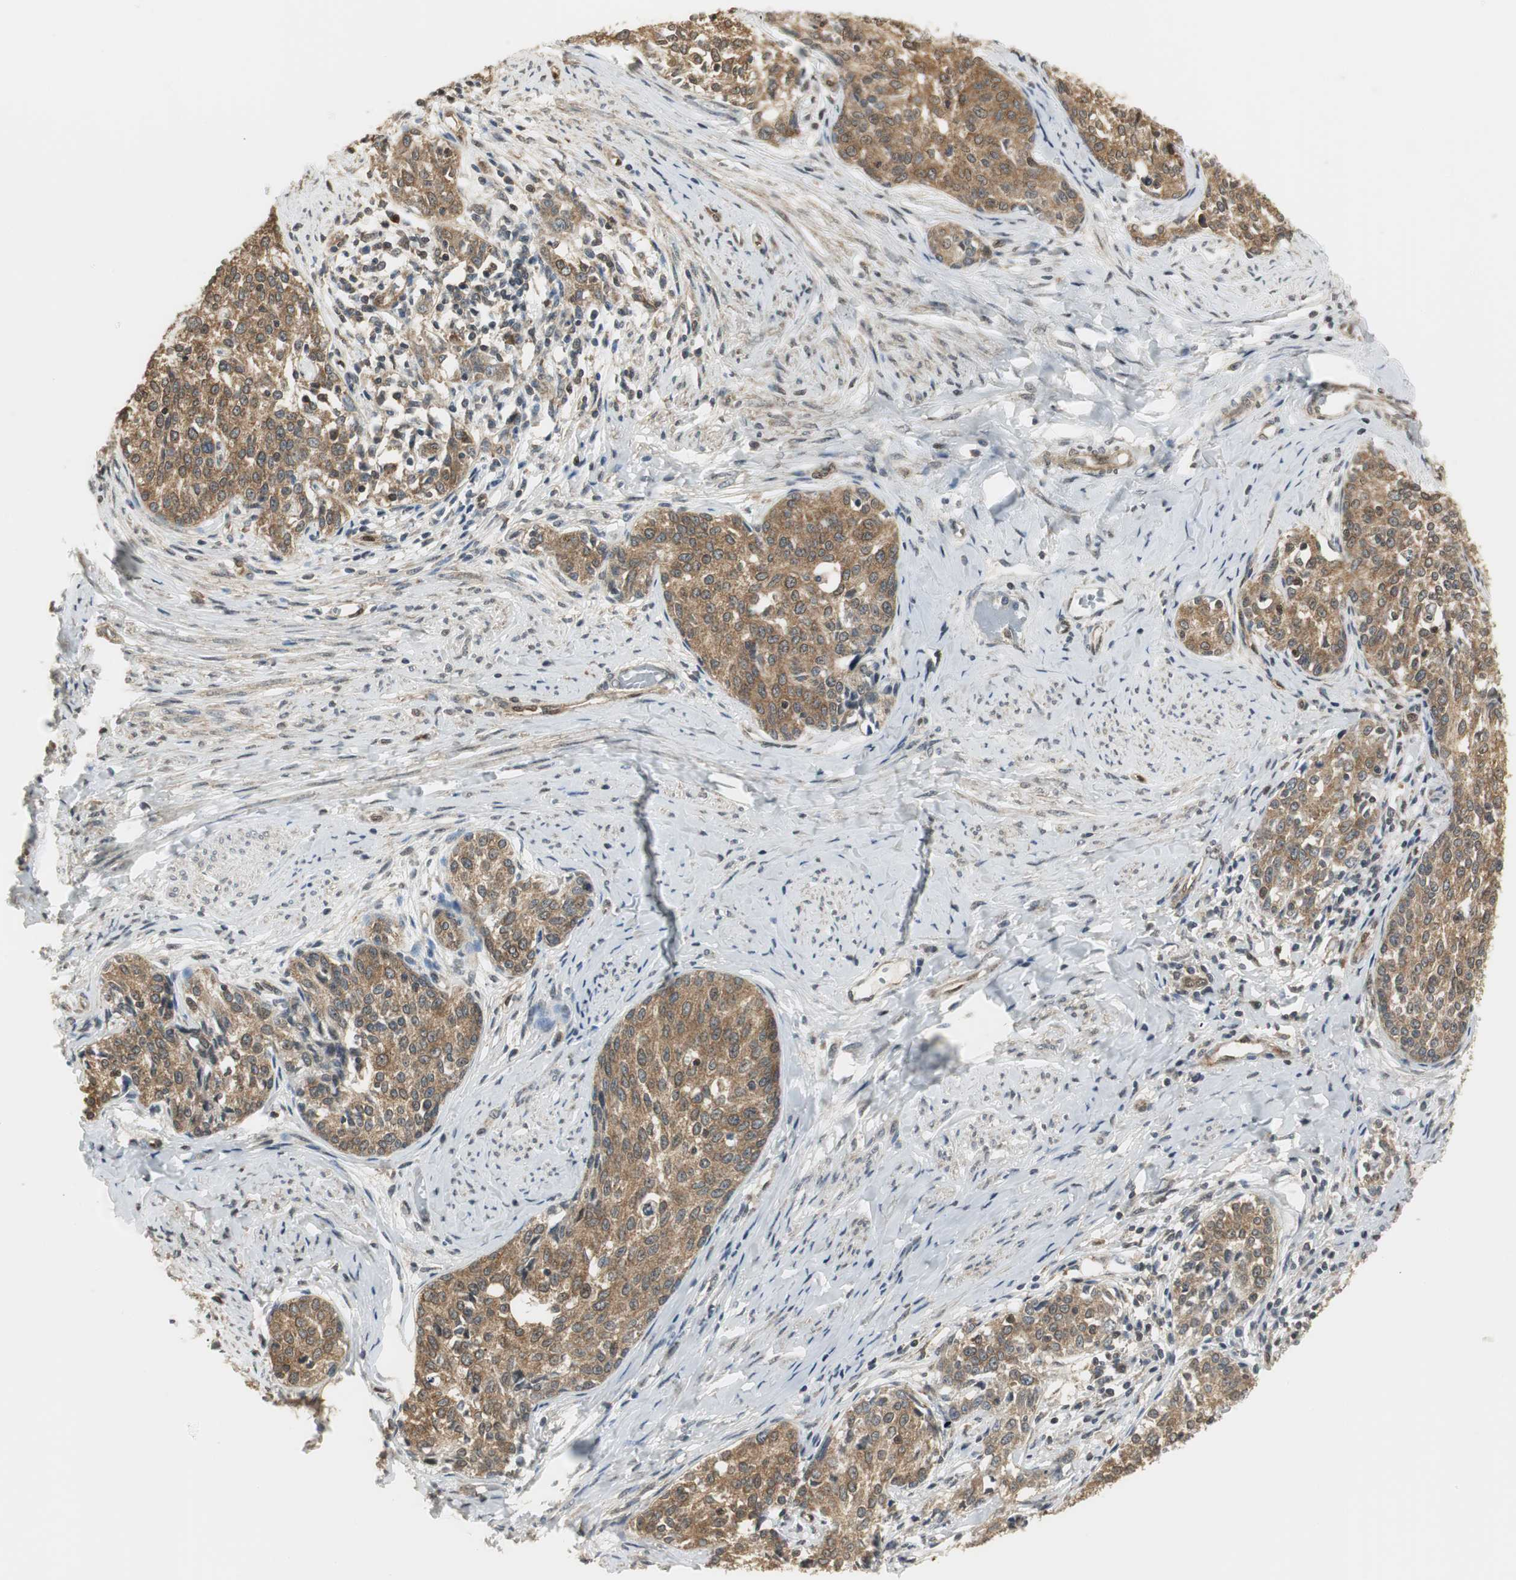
{"staining": {"intensity": "moderate", "quantity": ">75%", "location": "cytoplasmic/membranous"}, "tissue": "cervical cancer", "cell_type": "Tumor cells", "image_type": "cancer", "snomed": [{"axis": "morphology", "description": "Squamous cell carcinoma, NOS"}, {"axis": "morphology", "description": "Adenocarcinoma, NOS"}, {"axis": "topography", "description": "Cervix"}], "caption": "Immunohistochemistry of cervical cancer shows medium levels of moderate cytoplasmic/membranous expression in approximately >75% of tumor cells.", "gene": "CCT5", "patient": {"sex": "female", "age": 52}}